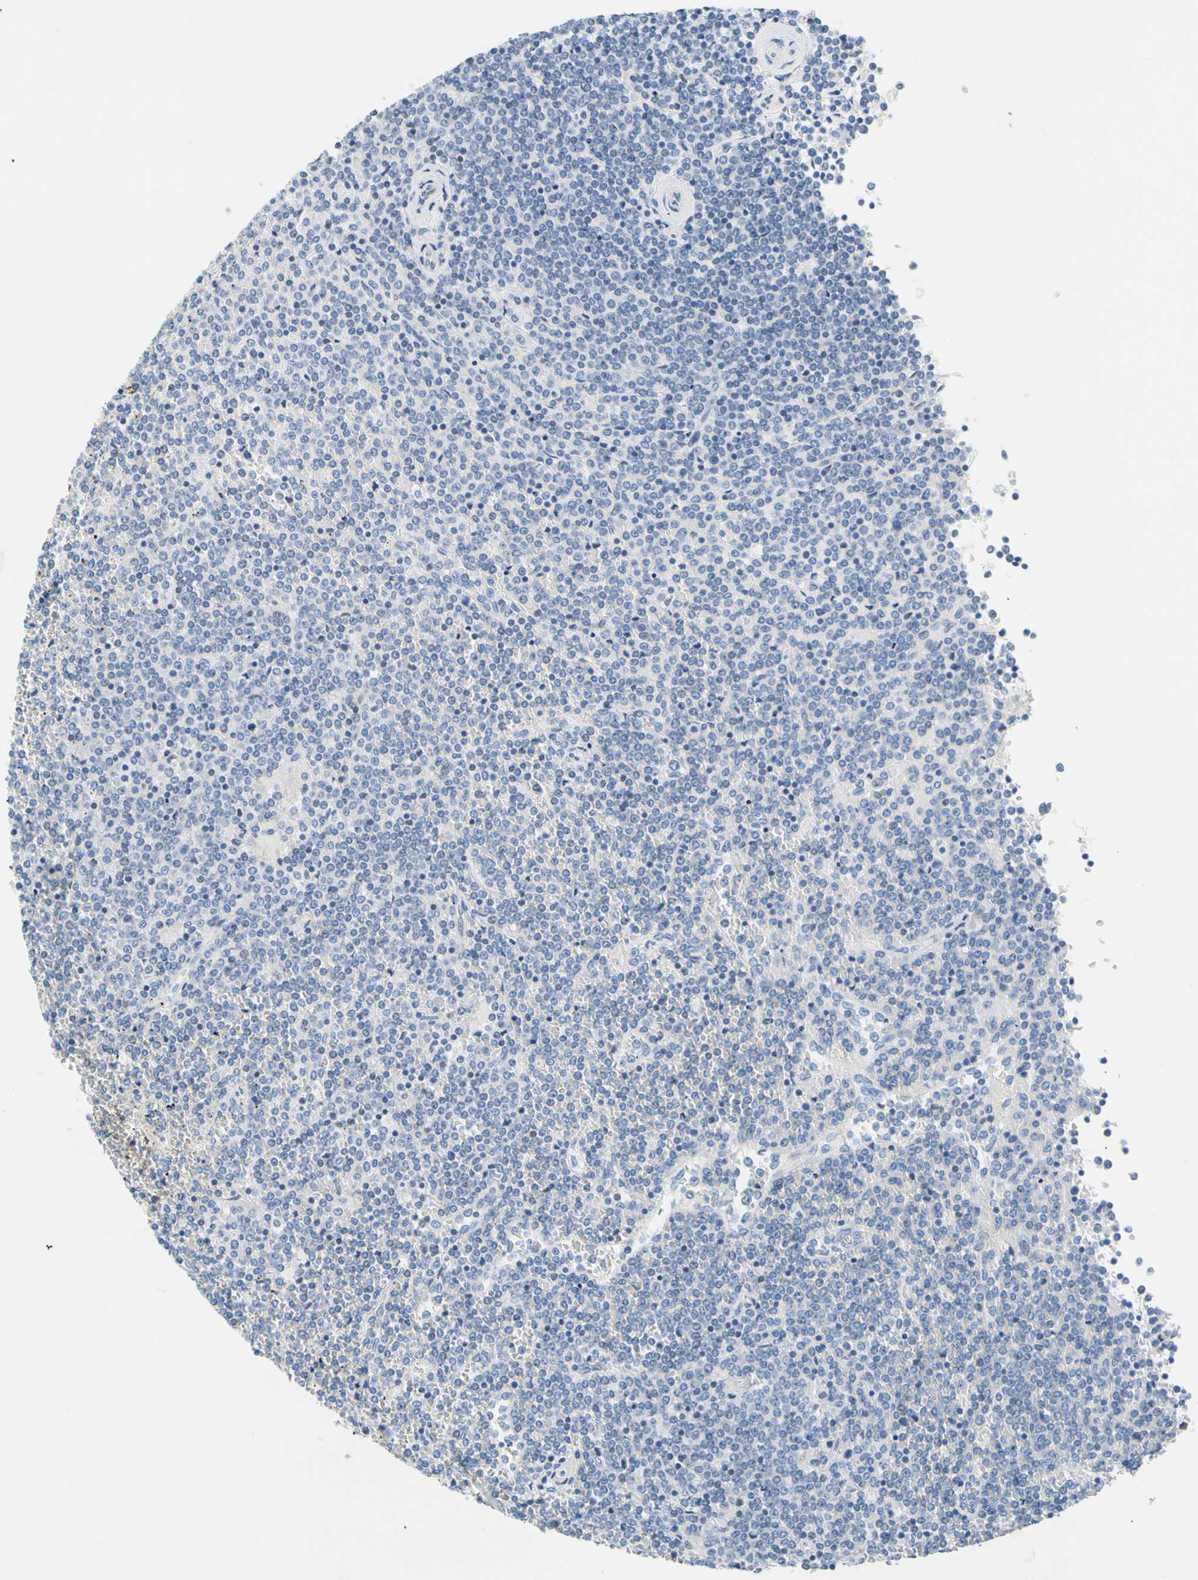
{"staining": {"intensity": "negative", "quantity": "none", "location": "none"}, "tissue": "lymphoma", "cell_type": "Tumor cells", "image_type": "cancer", "snomed": [{"axis": "morphology", "description": "Malignant lymphoma, non-Hodgkin's type, Low grade"}, {"axis": "topography", "description": "Spleen"}], "caption": "The immunohistochemistry (IHC) histopathology image has no significant expression in tumor cells of low-grade malignant lymphoma, non-Hodgkin's type tissue. The staining was performed using DAB (3,3'-diaminobenzidine) to visualize the protein expression in brown, while the nuclei were stained in blue with hematoxylin (Magnification: 20x).", "gene": "ZNF132", "patient": {"sex": "female", "age": 19}}